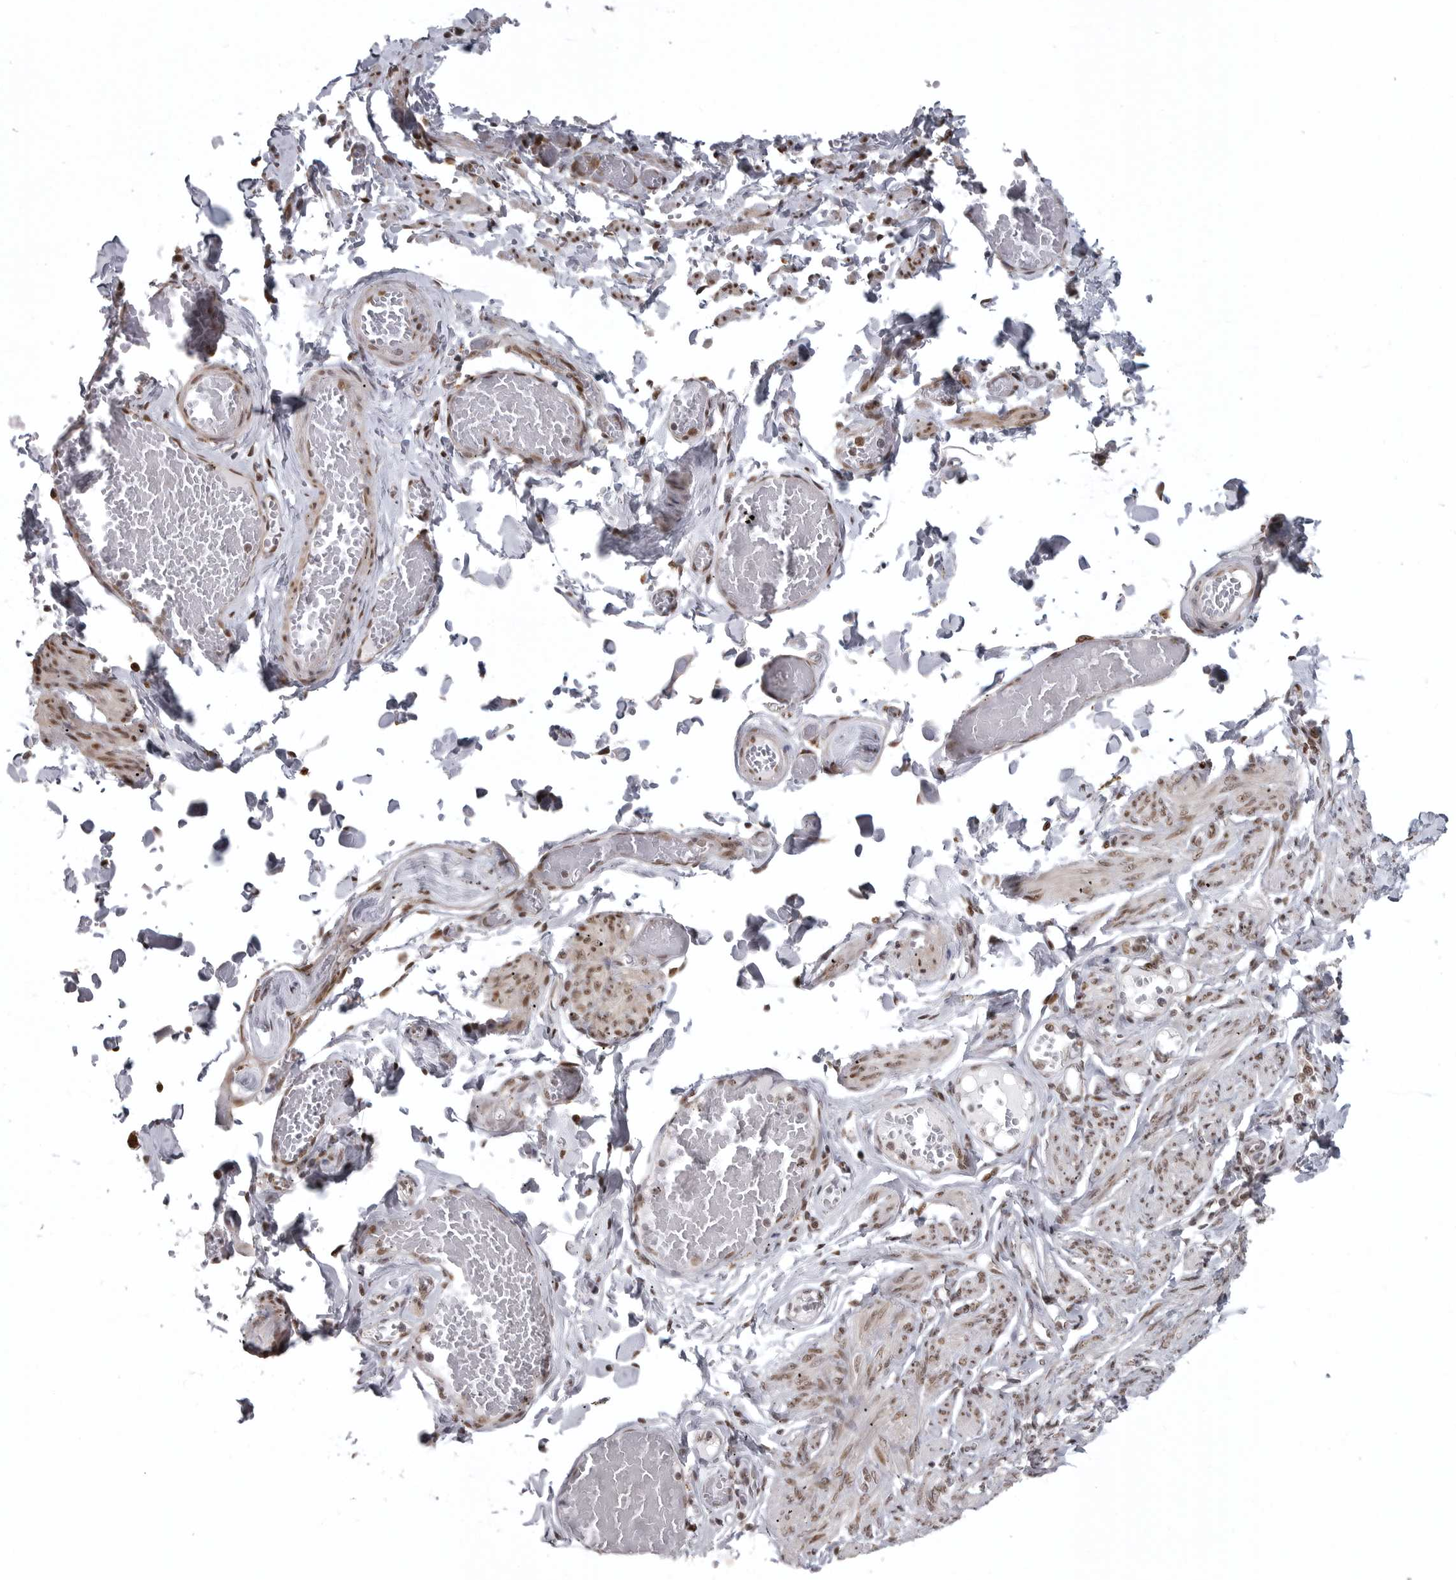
{"staining": {"intensity": "weak", "quantity": "25%-75%", "location": "nuclear"}, "tissue": "adipose tissue", "cell_type": "Adipocytes", "image_type": "normal", "snomed": [{"axis": "morphology", "description": "Normal tissue, NOS"}, {"axis": "topography", "description": "Vascular tissue"}, {"axis": "topography", "description": "Fallopian tube"}, {"axis": "topography", "description": "Ovary"}], "caption": "The micrograph demonstrates staining of benign adipose tissue, revealing weak nuclear protein staining (brown color) within adipocytes. The staining was performed using DAB (3,3'-diaminobenzidine), with brown indicating positive protein expression. Nuclei are stained blue with hematoxylin.", "gene": "ISG20L2", "patient": {"sex": "female", "age": 67}}